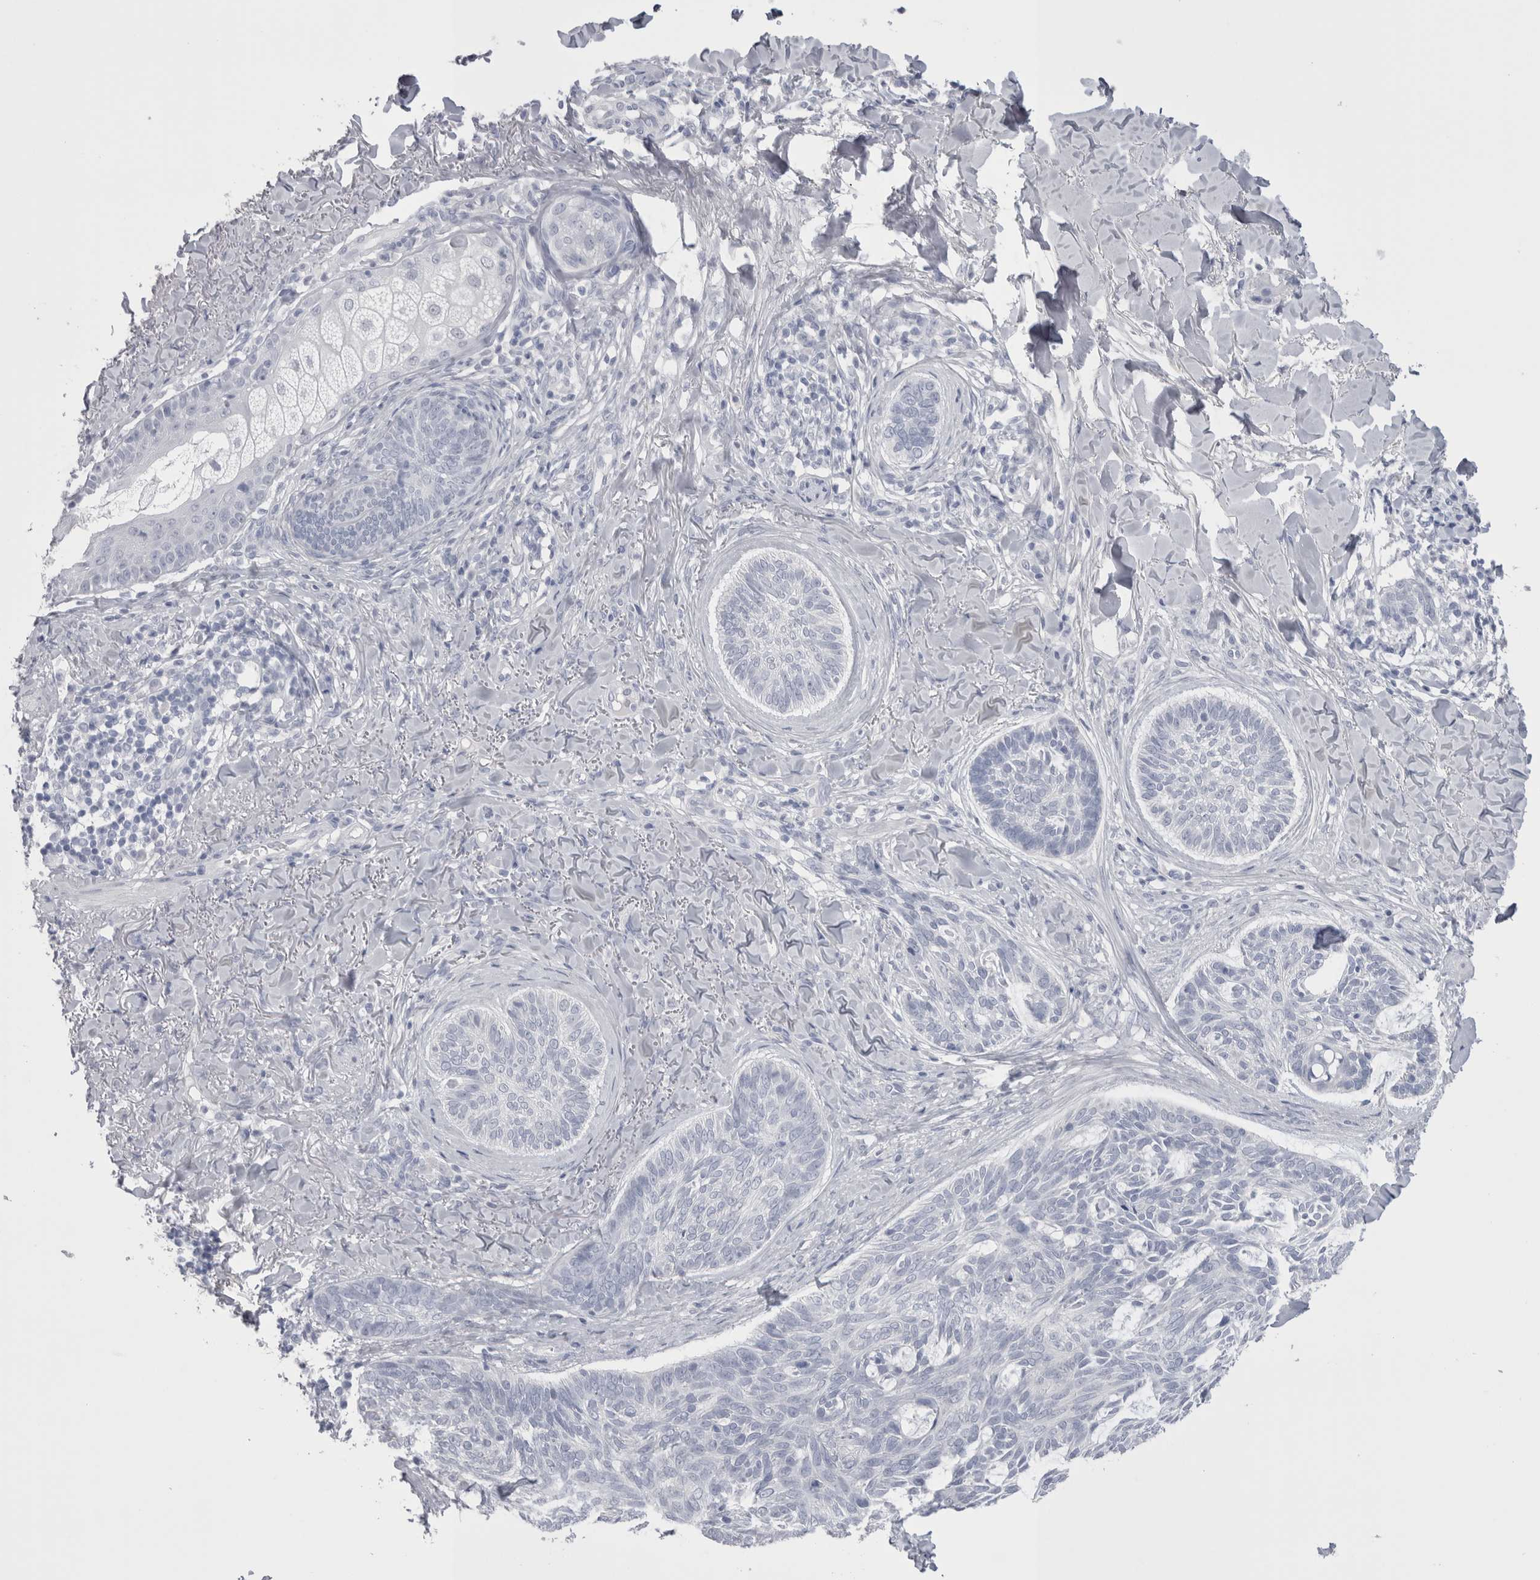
{"staining": {"intensity": "negative", "quantity": "none", "location": "none"}, "tissue": "skin cancer", "cell_type": "Tumor cells", "image_type": "cancer", "snomed": [{"axis": "morphology", "description": "Basal cell carcinoma"}, {"axis": "topography", "description": "Skin"}], "caption": "DAB immunohistochemical staining of skin cancer demonstrates no significant expression in tumor cells.", "gene": "SUCNR1", "patient": {"sex": "male", "age": 43}}